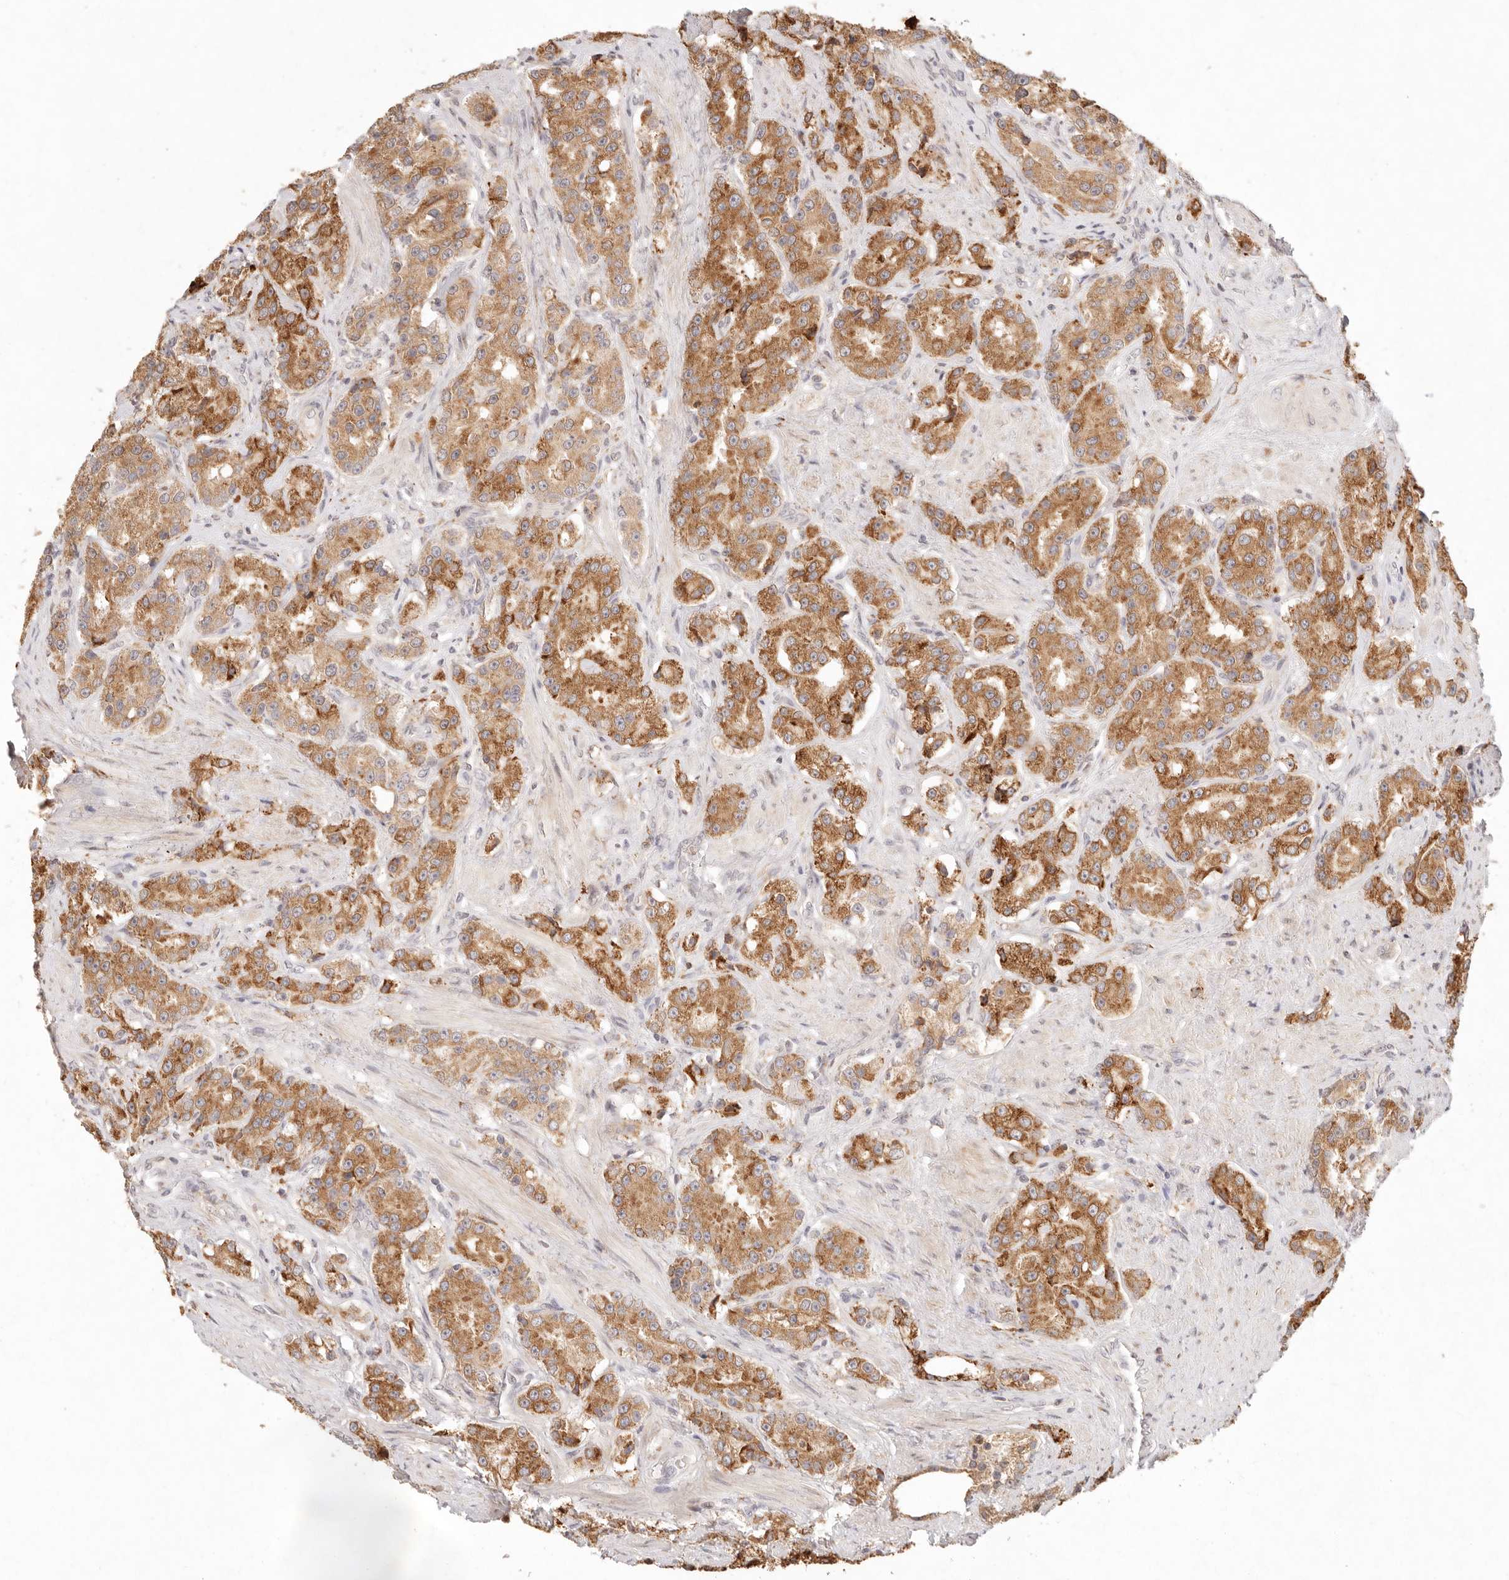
{"staining": {"intensity": "strong", "quantity": ">75%", "location": "cytoplasmic/membranous"}, "tissue": "prostate cancer", "cell_type": "Tumor cells", "image_type": "cancer", "snomed": [{"axis": "morphology", "description": "Adenocarcinoma, High grade"}, {"axis": "topography", "description": "Prostate"}], "caption": "Immunohistochemical staining of prostate high-grade adenocarcinoma exhibits high levels of strong cytoplasmic/membranous positivity in approximately >75% of tumor cells. The staining is performed using DAB (3,3'-diaminobenzidine) brown chromogen to label protein expression. The nuclei are counter-stained blue using hematoxylin.", "gene": "C1orf127", "patient": {"sex": "male", "age": 60}}